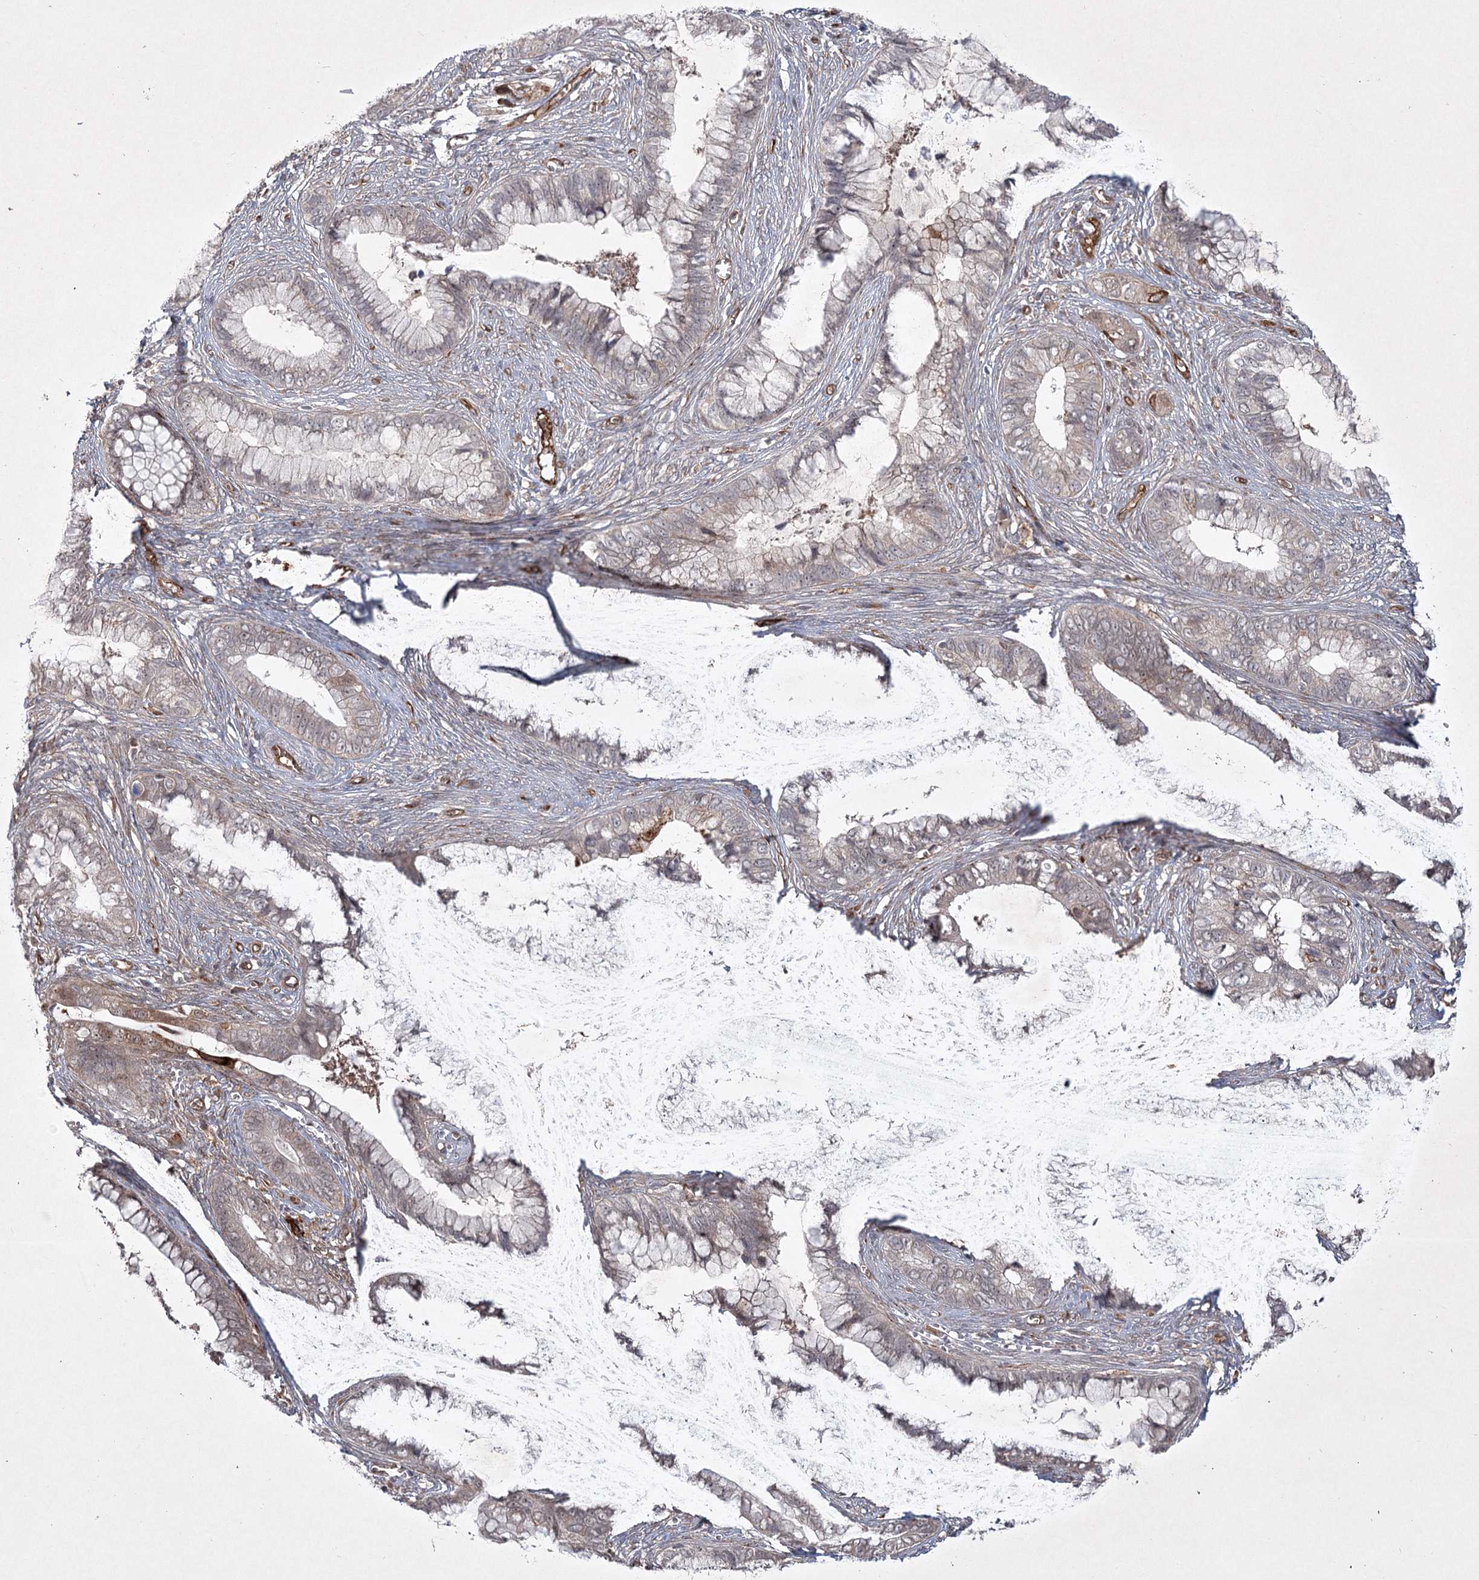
{"staining": {"intensity": "weak", "quantity": "<25%", "location": "cytoplasmic/membranous,nuclear"}, "tissue": "cervical cancer", "cell_type": "Tumor cells", "image_type": "cancer", "snomed": [{"axis": "morphology", "description": "Adenocarcinoma, NOS"}, {"axis": "topography", "description": "Cervix"}], "caption": "A micrograph of human cervical cancer (adenocarcinoma) is negative for staining in tumor cells.", "gene": "ARHGAP31", "patient": {"sex": "female", "age": 44}}